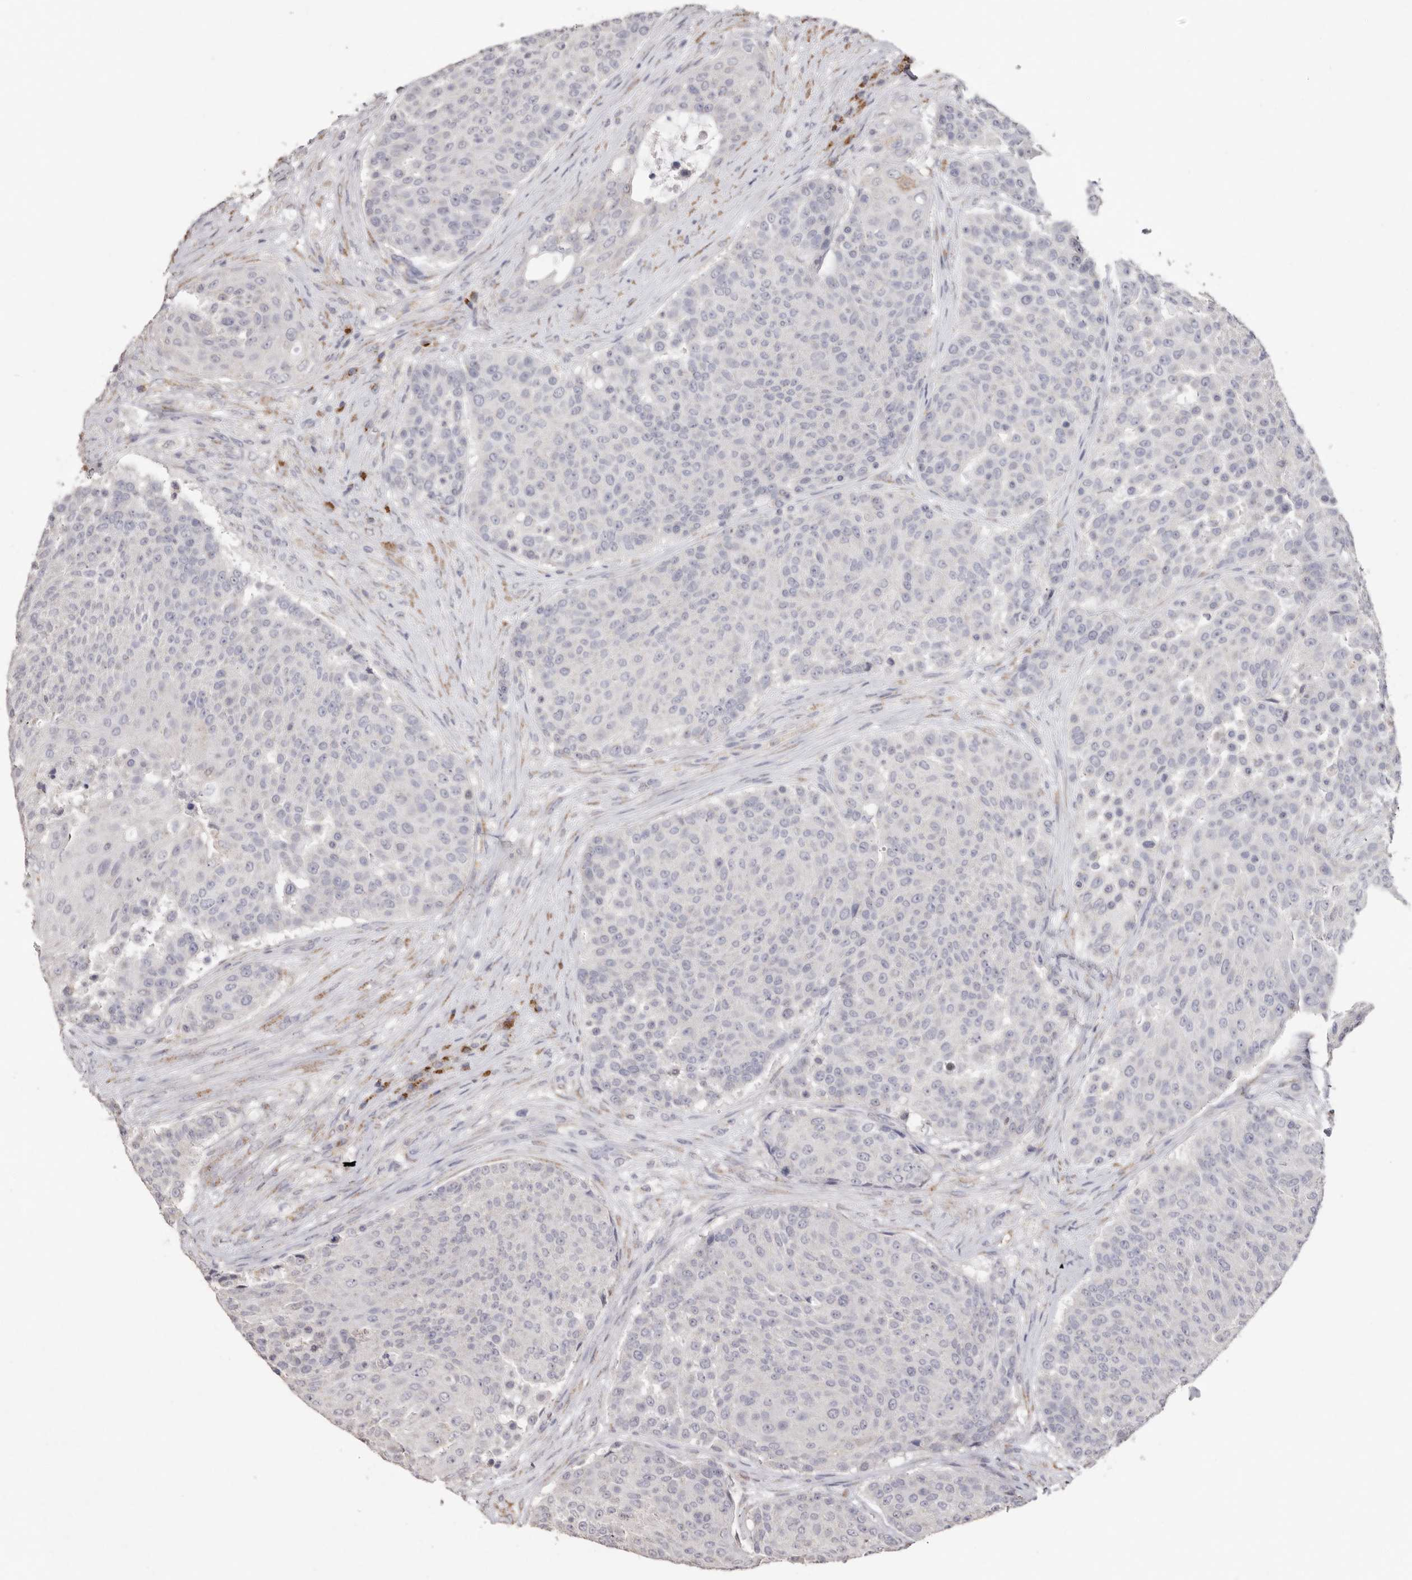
{"staining": {"intensity": "negative", "quantity": "none", "location": "none"}, "tissue": "urothelial cancer", "cell_type": "Tumor cells", "image_type": "cancer", "snomed": [{"axis": "morphology", "description": "Urothelial carcinoma, High grade"}, {"axis": "topography", "description": "Urinary bladder"}], "caption": "IHC histopathology image of neoplastic tissue: human urothelial cancer stained with DAB reveals no significant protein expression in tumor cells. Brightfield microscopy of IHC stained with DAB (brown) and hematoxylin (blue), captured at high magnification.", "gene": "LGALS7B", "patient": {"sex": "female", "age": 63}}